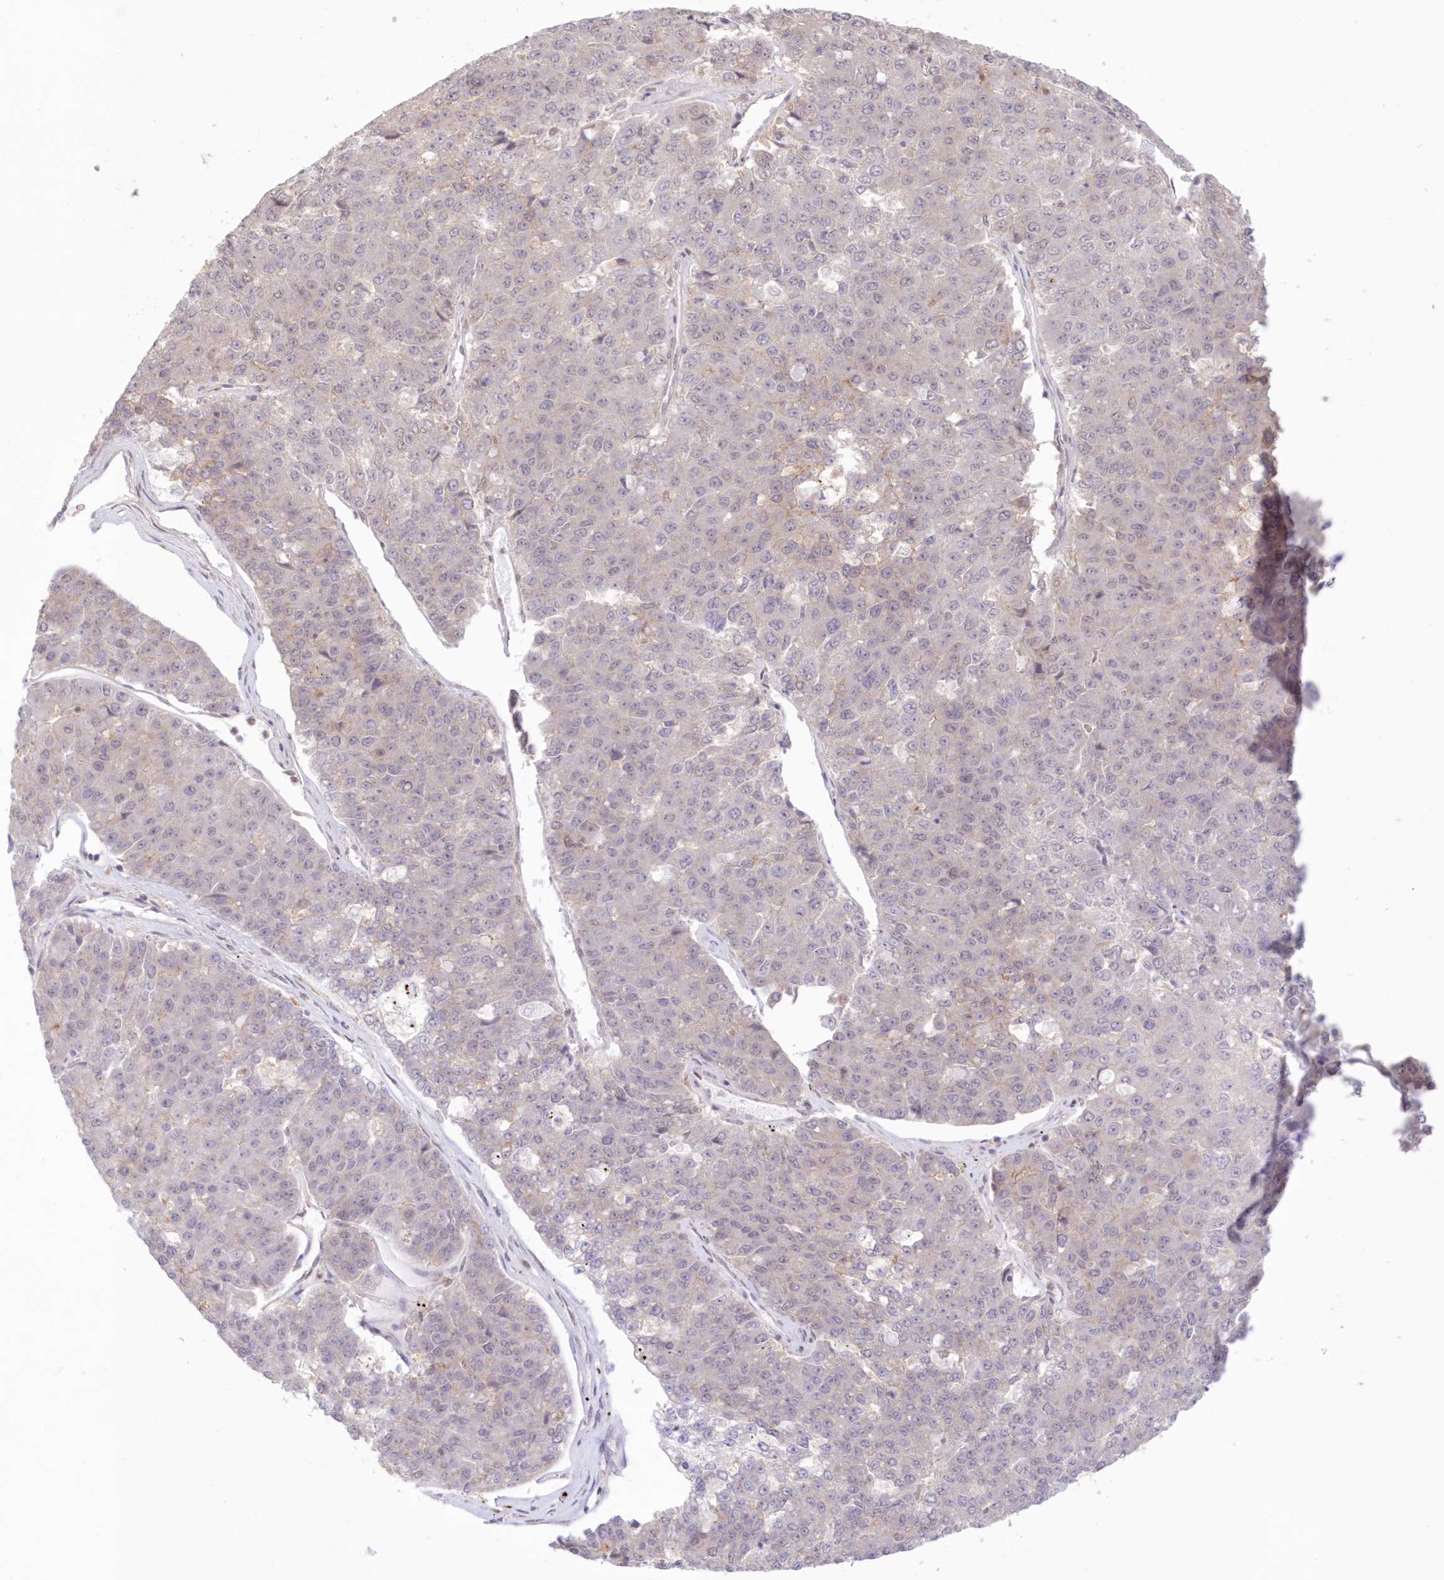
{"staining": {"intensity": "negative", "quantity": "none", "location": "none"}, "tissue": "pancreatic cancer", "cell_type": "Tumor cells", "image_type": "cancer", "snomed": [{"axis": "morphology", "description": "Adenocarcinoma, NOS"}, {"axis": "topography", "description": "Pancreas"}], "caption": "The photomicrograph reveals no staining of tumor cells in pancreatic cancer. Nuclei are stained in blue.", "gene": "RNPEP", "patient": {"sex": "male", "age": 50}}